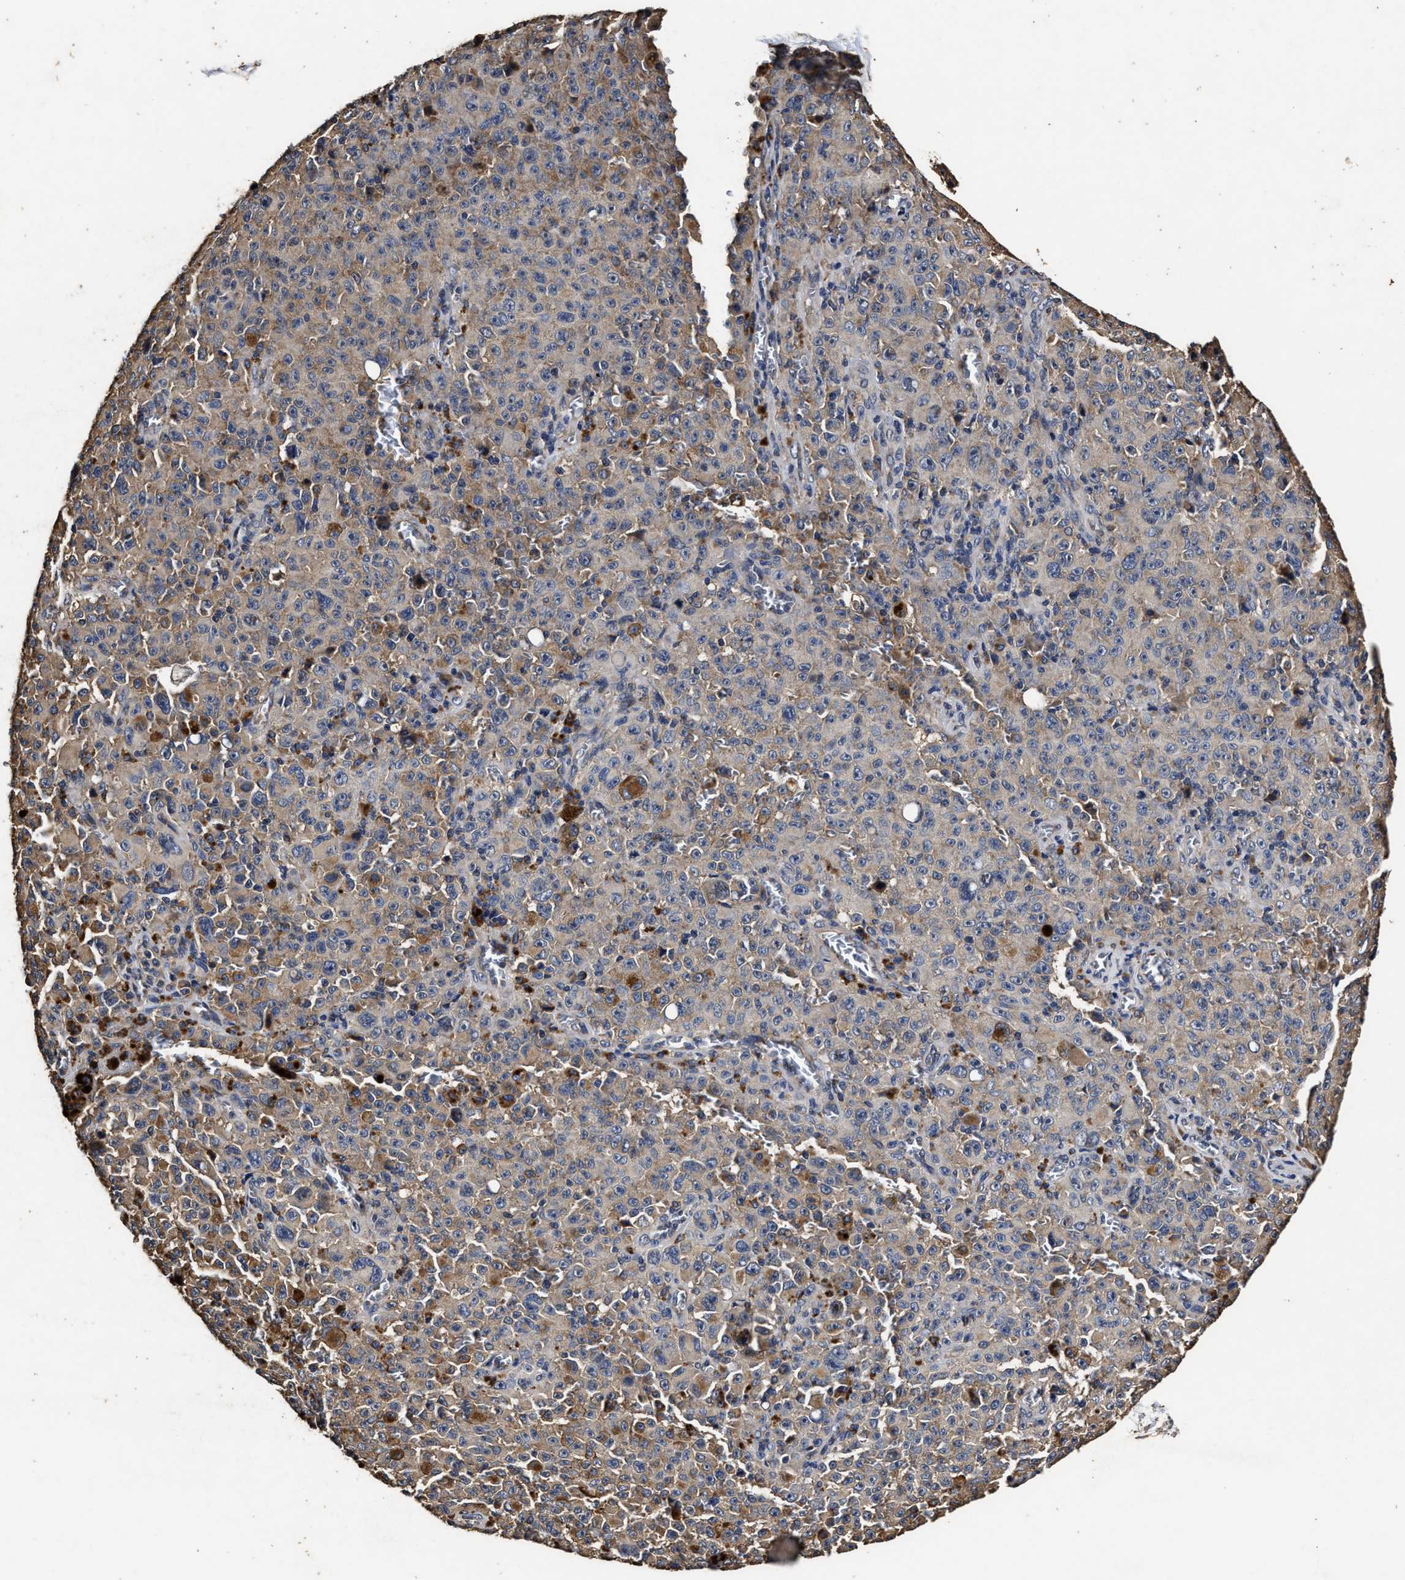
{"staining": {"intensity": "weak", "quantity": "25%-75%", "location": "cytoplasmic/membranous"}, "tissue": "melanoma", "cell_type": "Tumor cells", "image_type": "cancer", "snomed": [{"axis": "morphology", "description": "Malignant melanoma, NOS"}, {"axis": "topography", "description": "Skin"}], "caption": "IHC of melanoma reveals low levels of weak cytoplasmic/membranous positivity in approximately 25%-75% of tumor cells.", "gene": "PPM1K", "patient": {"sex": "female", "age": 82}}